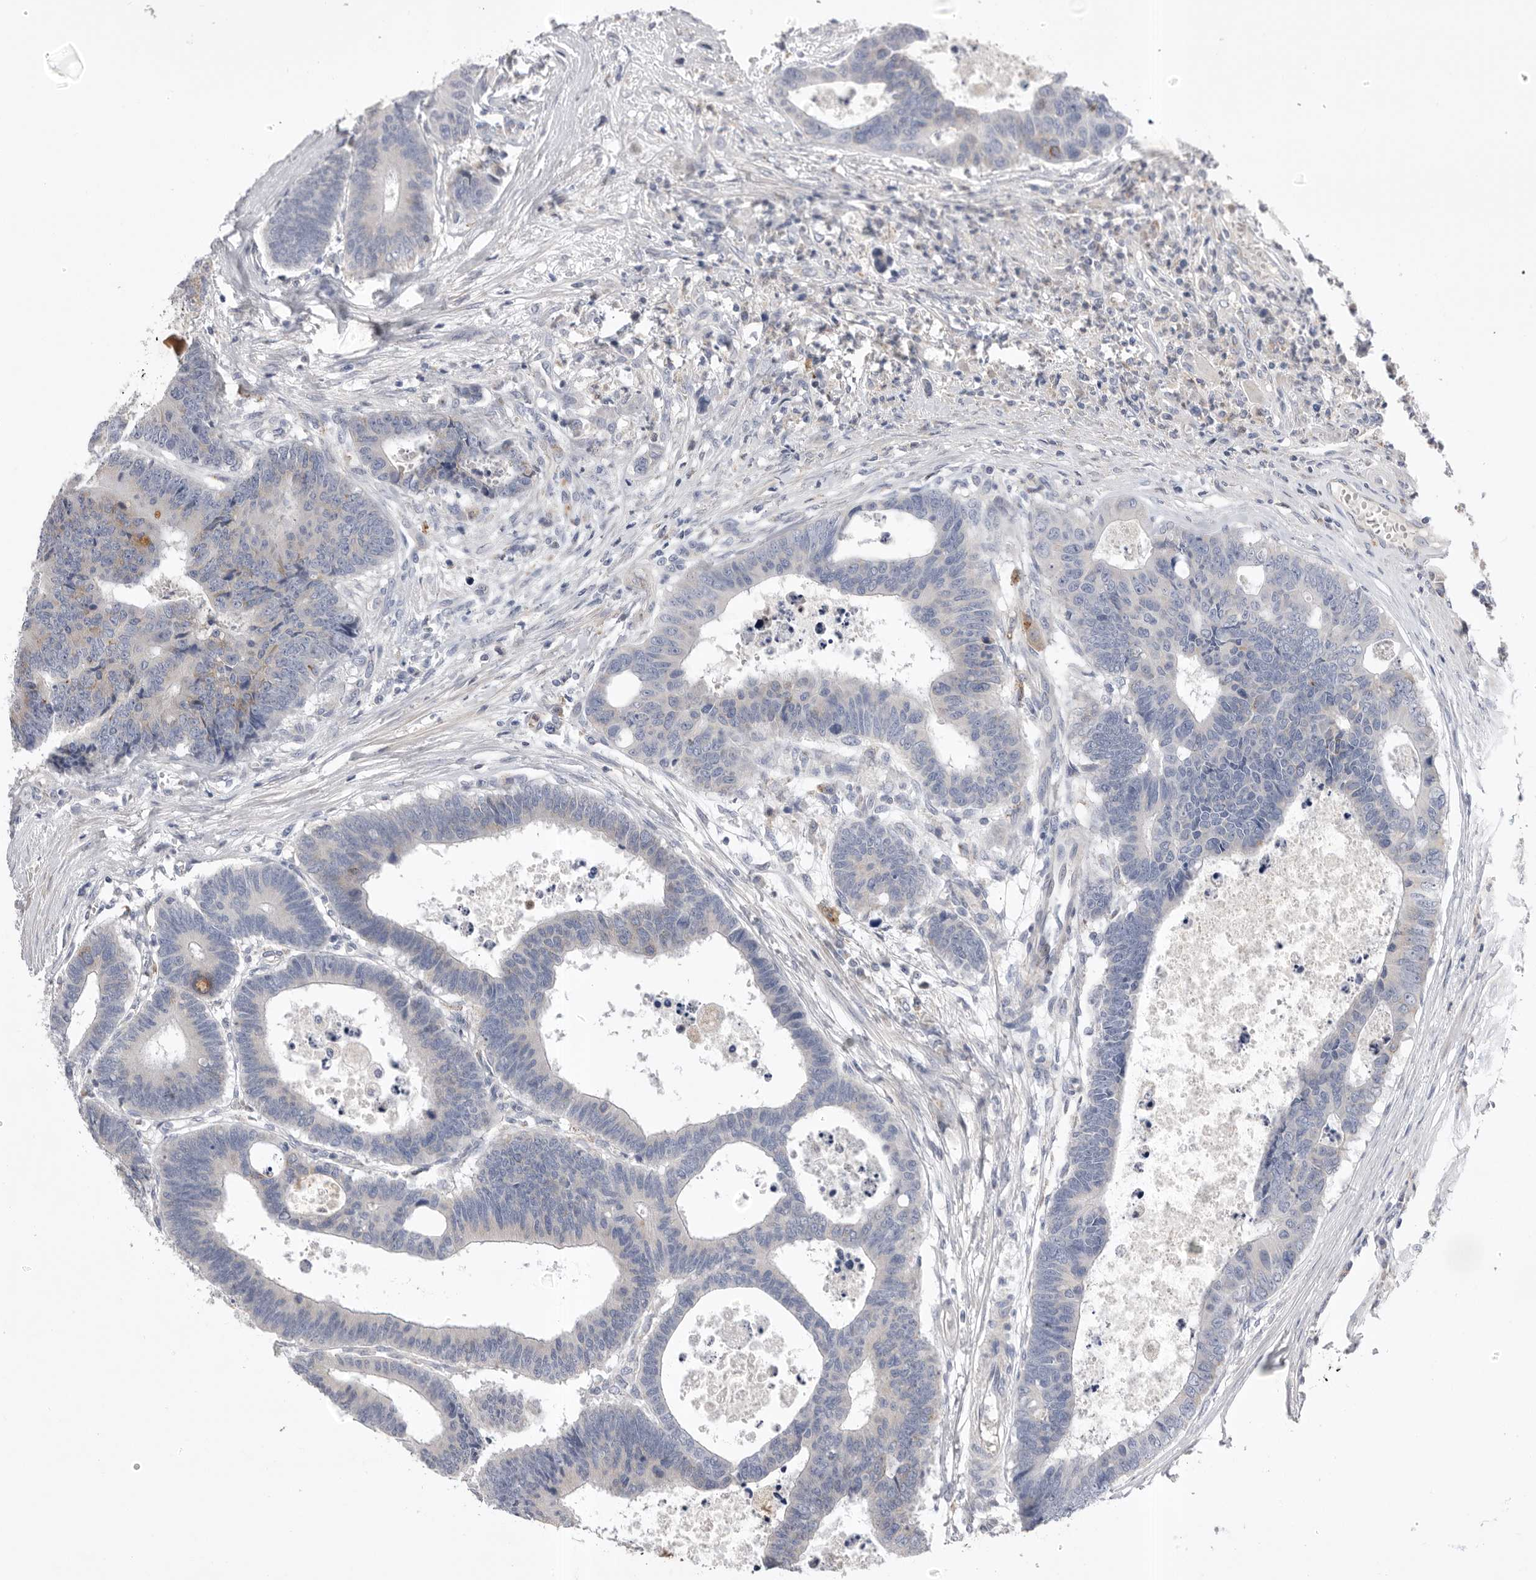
{"staining": {"intensity": "weak", "quantity": "<25%", "location": "cytoplasmic/membranous"}, "tissue": "colorectal cancer", "cell_type": "Tumor cells", "image_type": "cancer", "snomed": [{"axis": "morphology", "description": "Adenocarcinoma, NOS"}, {"axis": "topography", "description": "Rectum"}], "caption": "Immunohistochemistry histopathology image of neoplastic tissue: colorectal cancer stained with DAB (3,3'-diaminobenzidine) displays no significant protein expression in tumor cells.", "gene": "CCDC126", "patient": {"sex": "male", "age": 84}}